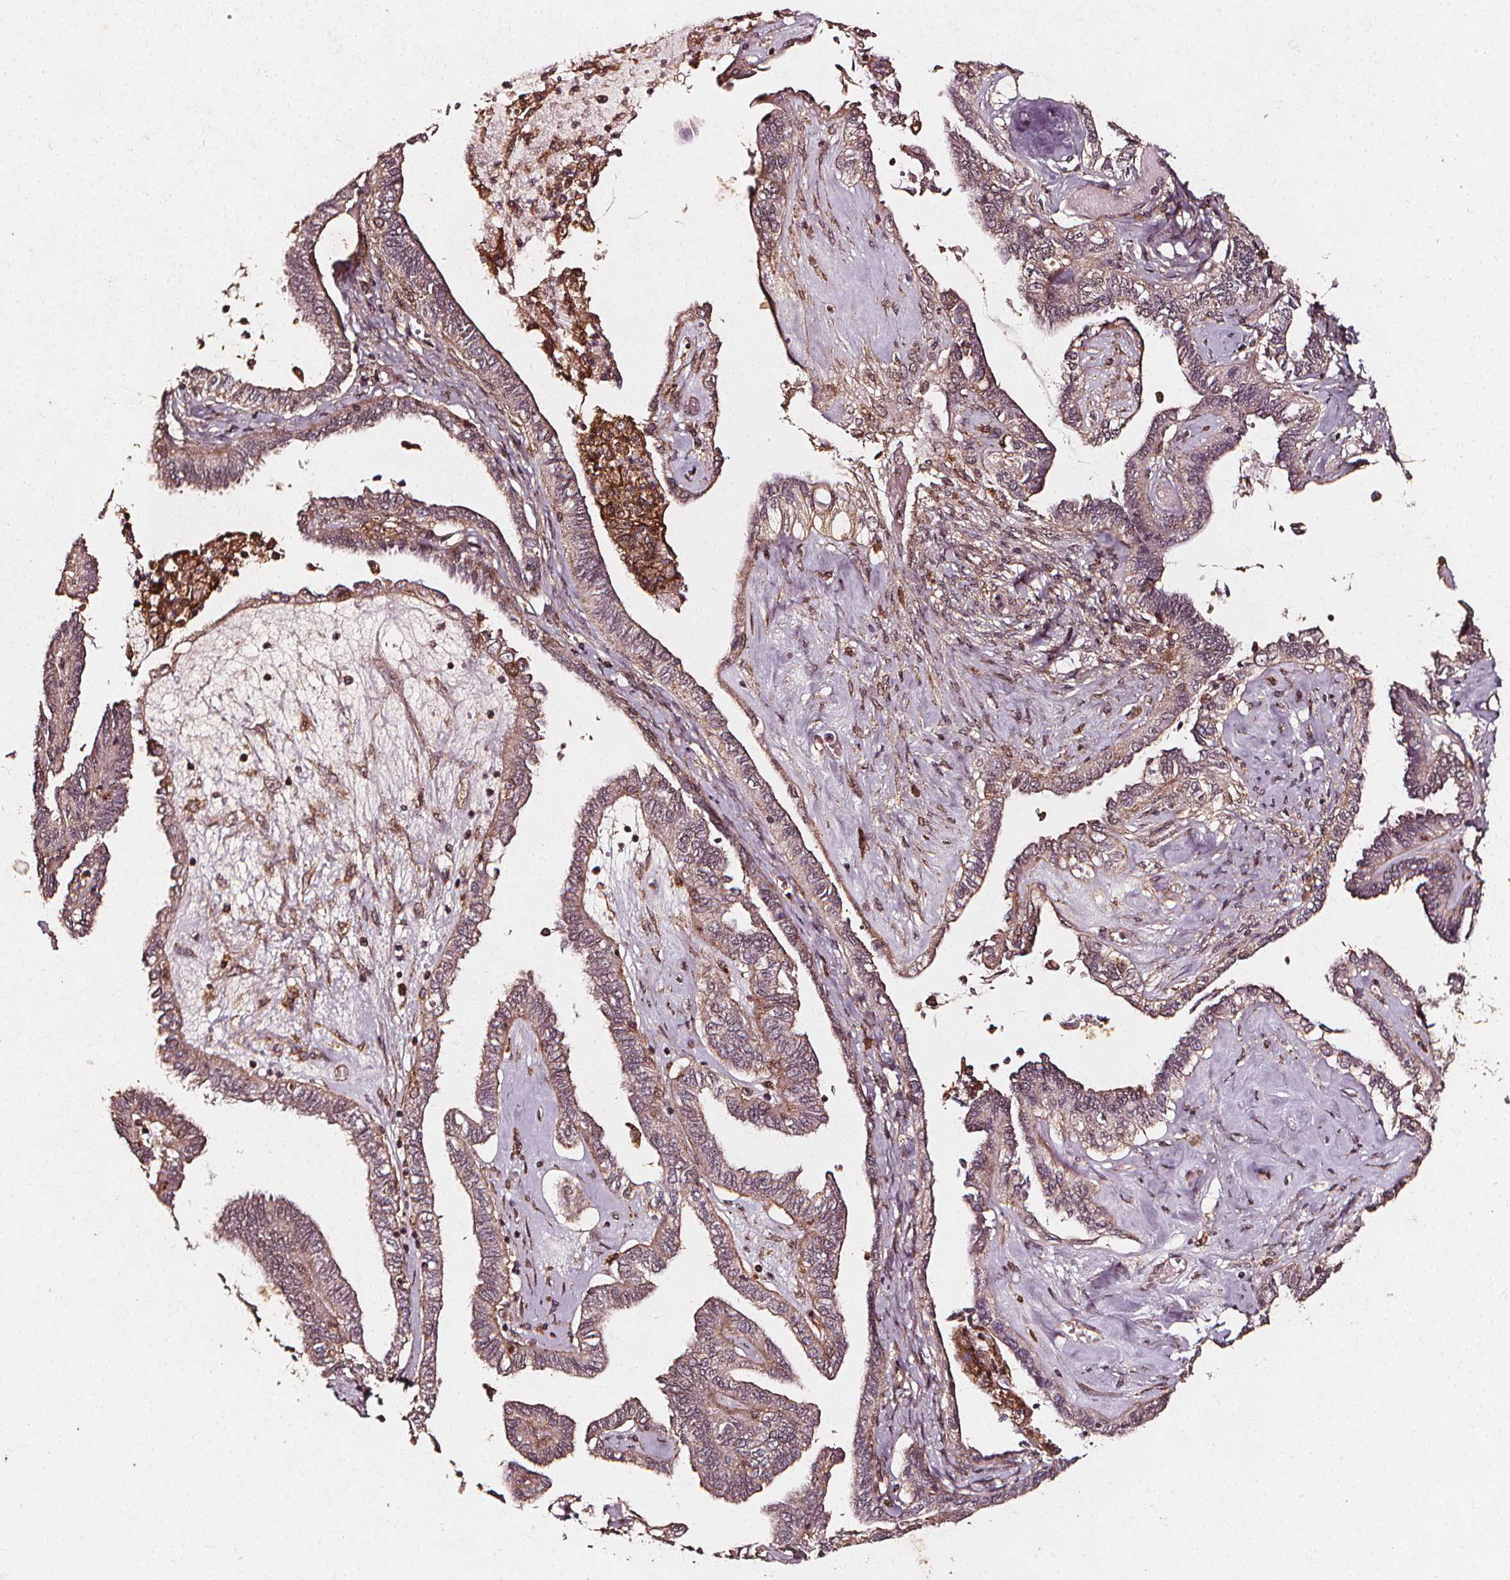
{"staining": {"intensity": "moderate", "quantity": "25%-75%", "location": "cytoplasmic/membranous"}, "tissue": "ovarian cancer", "cell_type": "Tumor cells", "image_type": "cancer", "snomed": [{"axis": "morphology", "description": "Carcinoma, endometroid"}, {"axis": "topography", "description": "Ovary"}], "caption": "IHC (DAB (3,3'-diaminobenzidine)) staining of human endometroid carcinoma (ovarian) exhibits moderate cytoplasmic/membranous protein staining in about 25%-75% of tumor cells.", "gene": "ABCA1", "patient": {"sex": "female", "age": 70}}